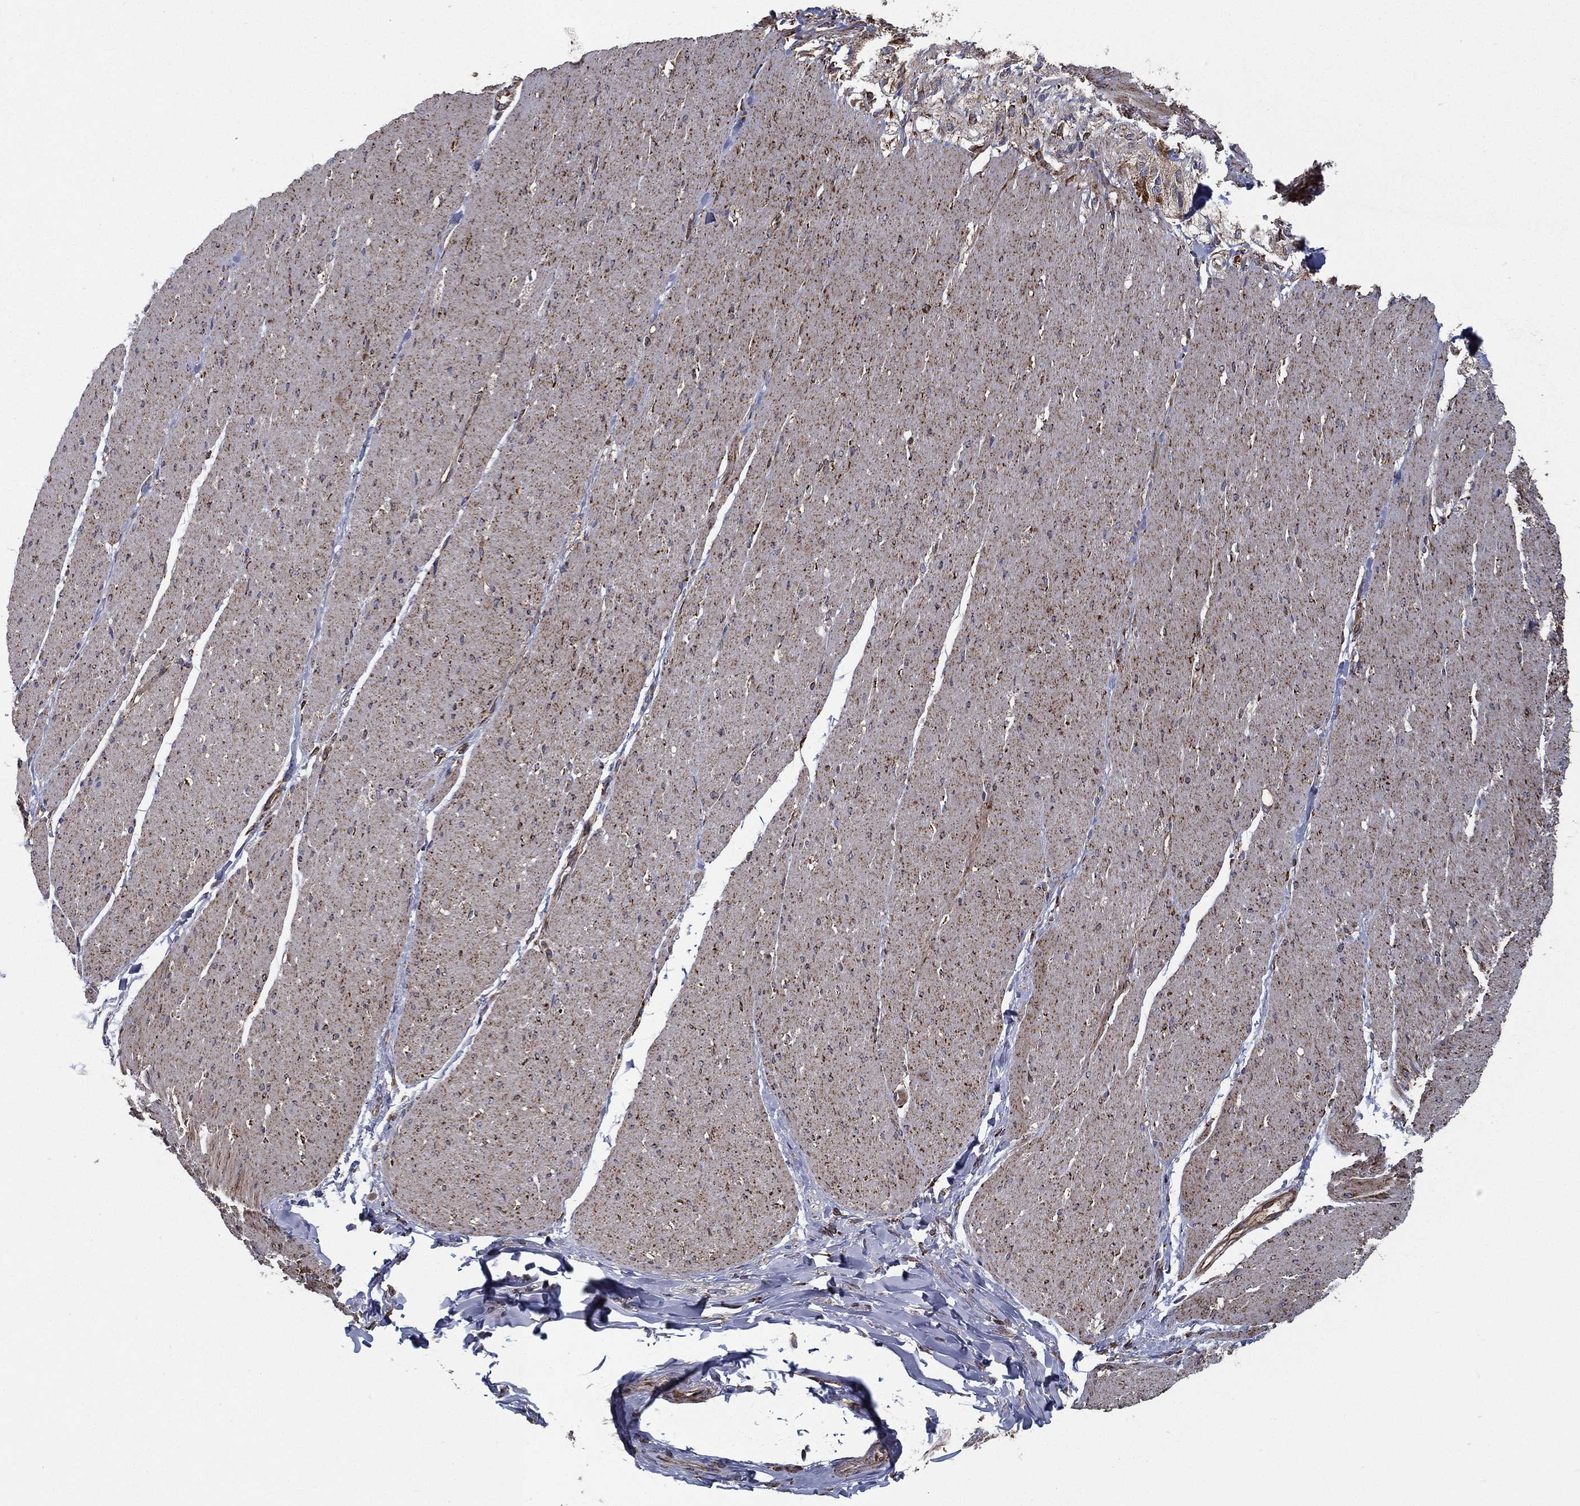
{"staining": {"intensity": "strong", "quantity": "<25%", "location": "cytoplasmic/membranous"}, "tissue": "soft tissue", "cell_type": "Fibroblasts", "image_type": "normal", "snomed": [{"axis": "morphology", "description": "Normal tissue, NOS"}, {"axis": "topography", "description": "Smooth muscle"}, {"axis": "topography", "description": "Duodenum"}, {"axis": "topography", "description": "Peripheral nerve tissue"}], "caption": "DAB immunohistochemical staining of normal soft tissue displays strong cytoplasmic/membranous protein staining in approximately <25% of fibroblasts. The protein is stained brown, and the nuclei are stained in blue (DAB (3,3'-diaminobenzidine) IHC with brightfield microscopy, high magnification).", "gene": "MT", "patient": {"sex": "female", "age": 61}}